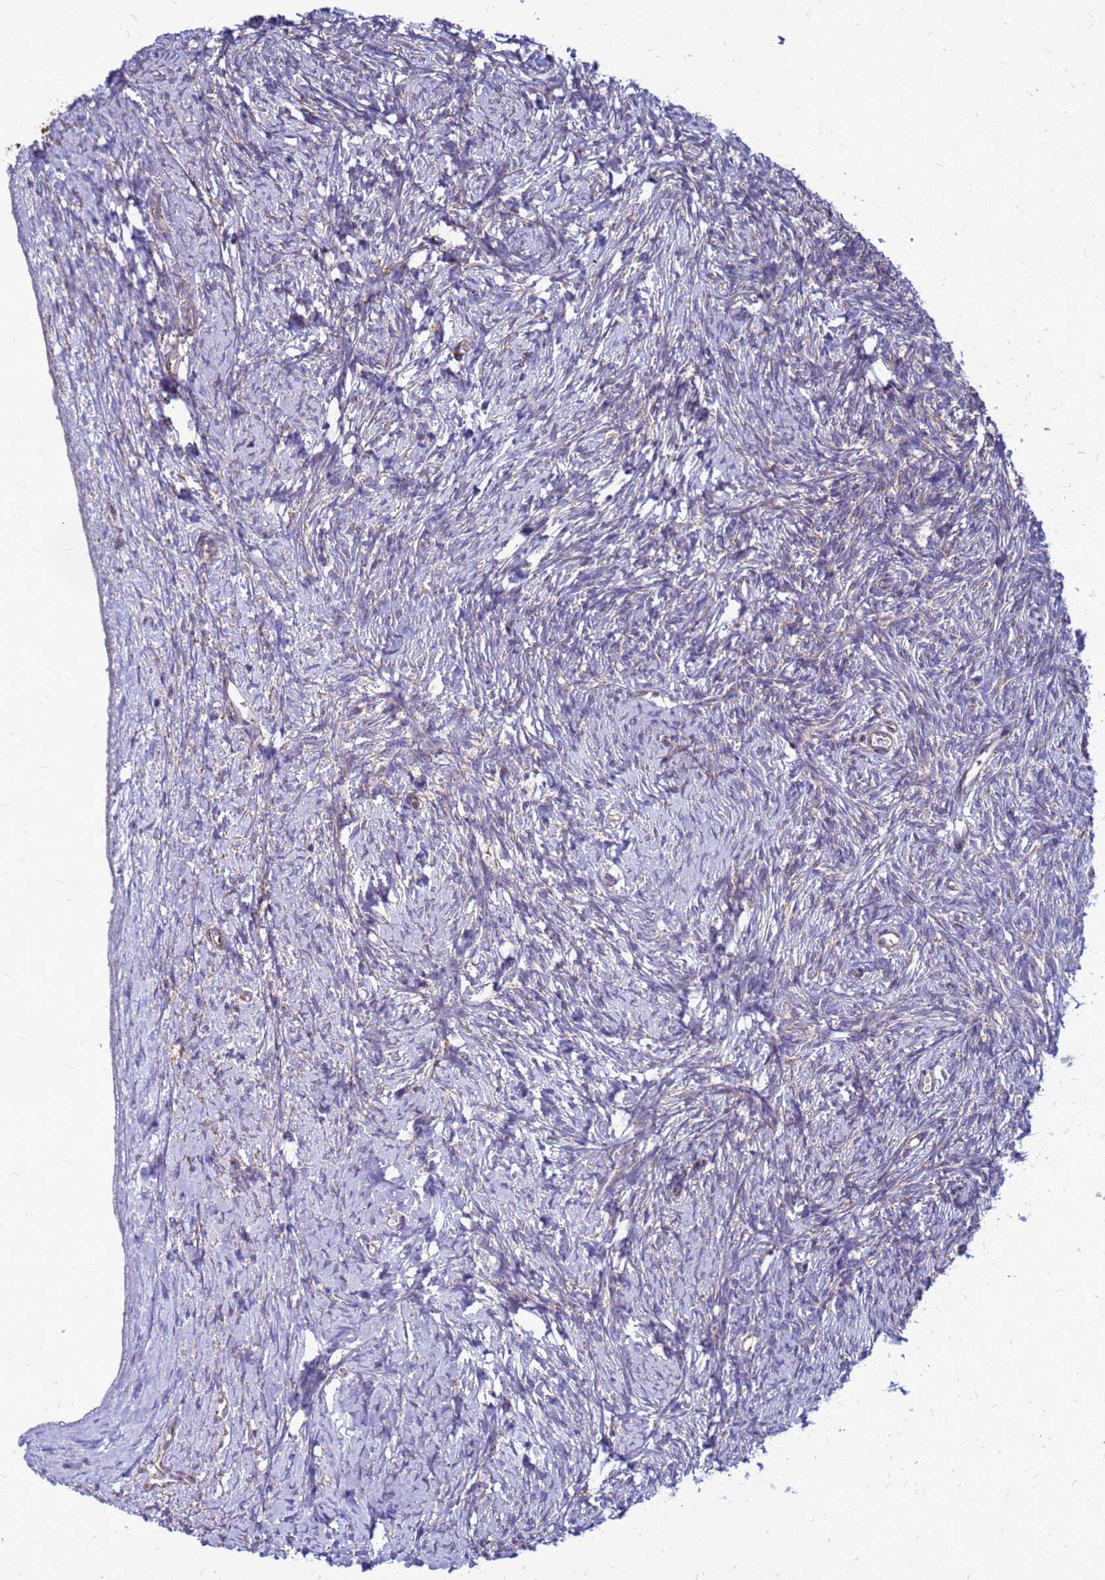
{"staining": {"intensity": "strong", "quantity": ">75%", "location": "cytoplasmic/membranous"}, "tissue": "ovary", "cell_type": "Follicle cells", "image_type": "normal", "snomed": [{"axis": "morphology", "description": "Normal tissue, NOS"}, {"axis": "morphology", "description": "Developmental malformation"}, {"axis": "topography", "description": "Ovary"}], "caption": "Protein positivity by immunohistochemistry demonstrates strong cytoplasmic/membranous expression in about >75% of follicle cells in unremarkable ovary. (DAB (3,3'-diaminobenzidine) = brown stain, brightfield microscopy at high magnification).", "gene": "FSTL4", "patient": {"sex": "female", "age": 39}}